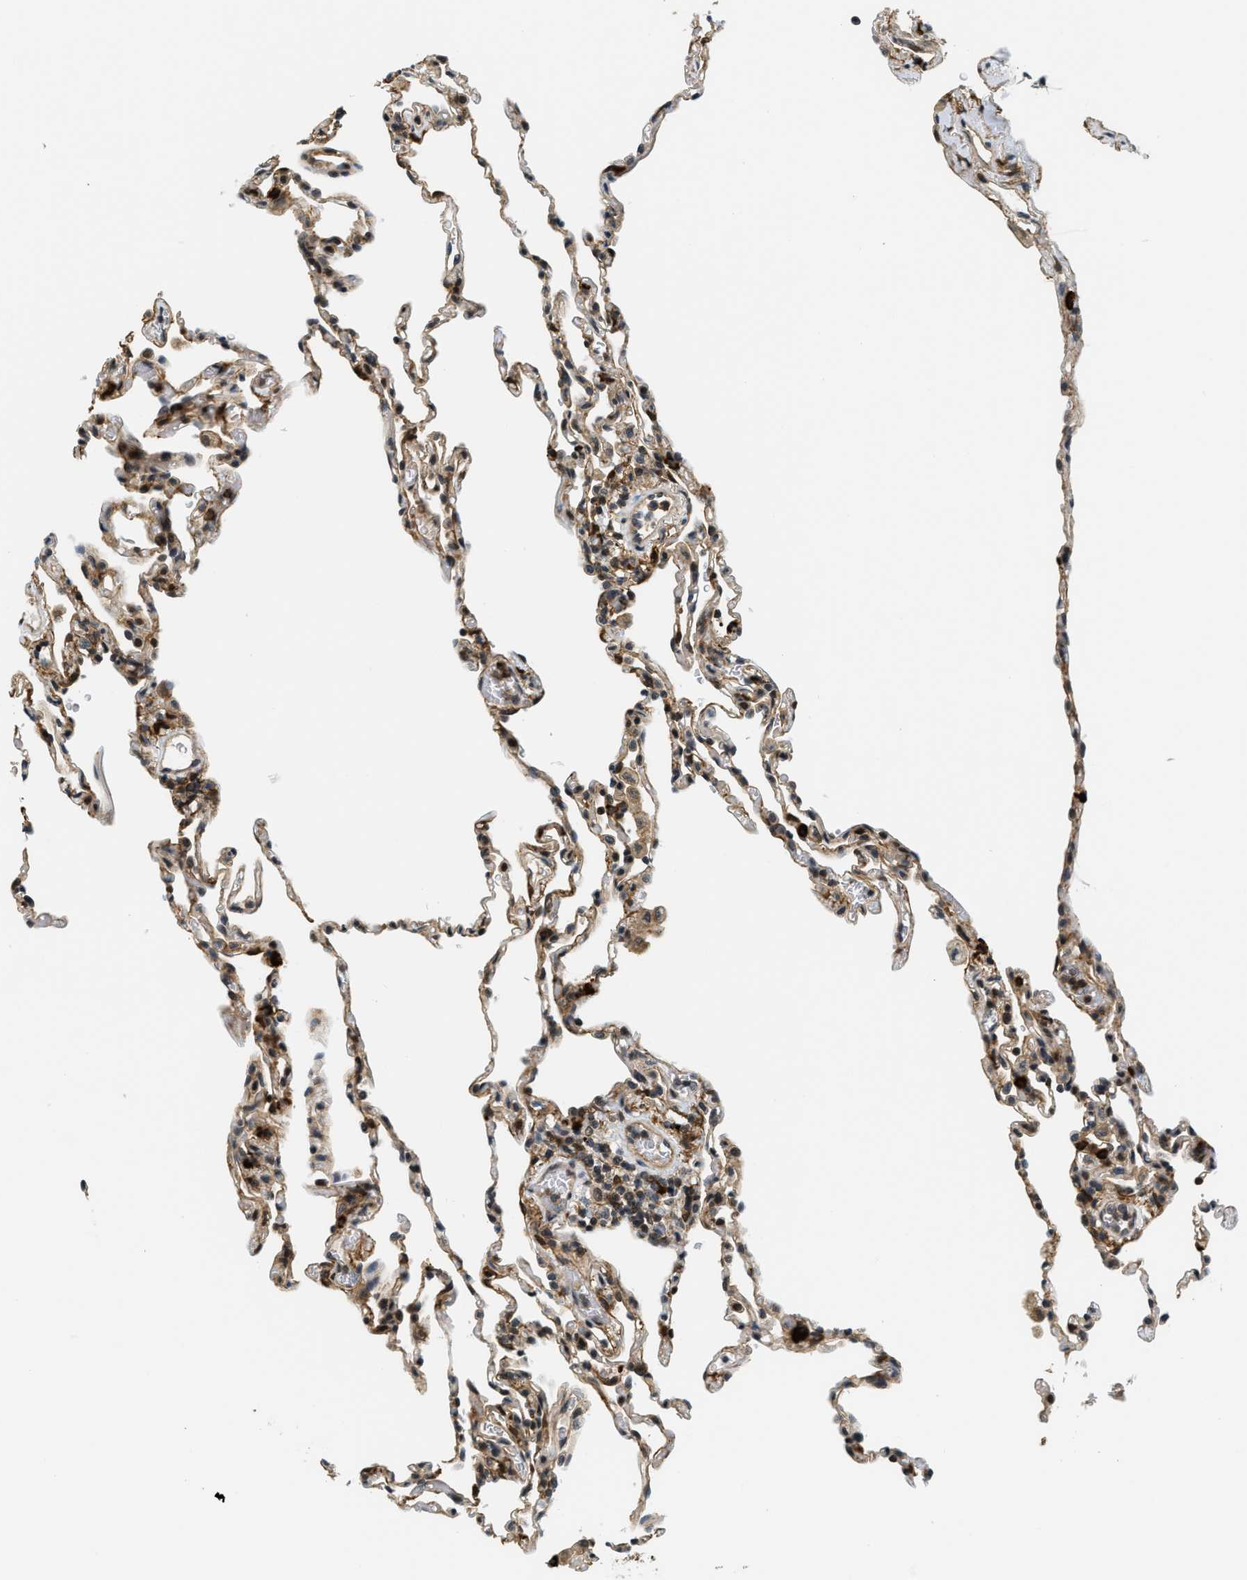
{"staining": {"intensity": "moderate", "quantity": "25%-75%", "location": "nuclear"}, "tissue": "lung", "cell_type": "Alveolar cells", "image_type": "normal", "snomed": [{"axis": "morphology", "description": "Normal tissue, NOS"}, {"axis": "topography", "description": "Lung"}], "caption": "Lung stained with immunohistochemistry (IHC) shows moderate nuclear staining in about 25%-75% of alveolar cells.", "gene": "KMT2A", "patient": {"sex": "male", "age": 59}}